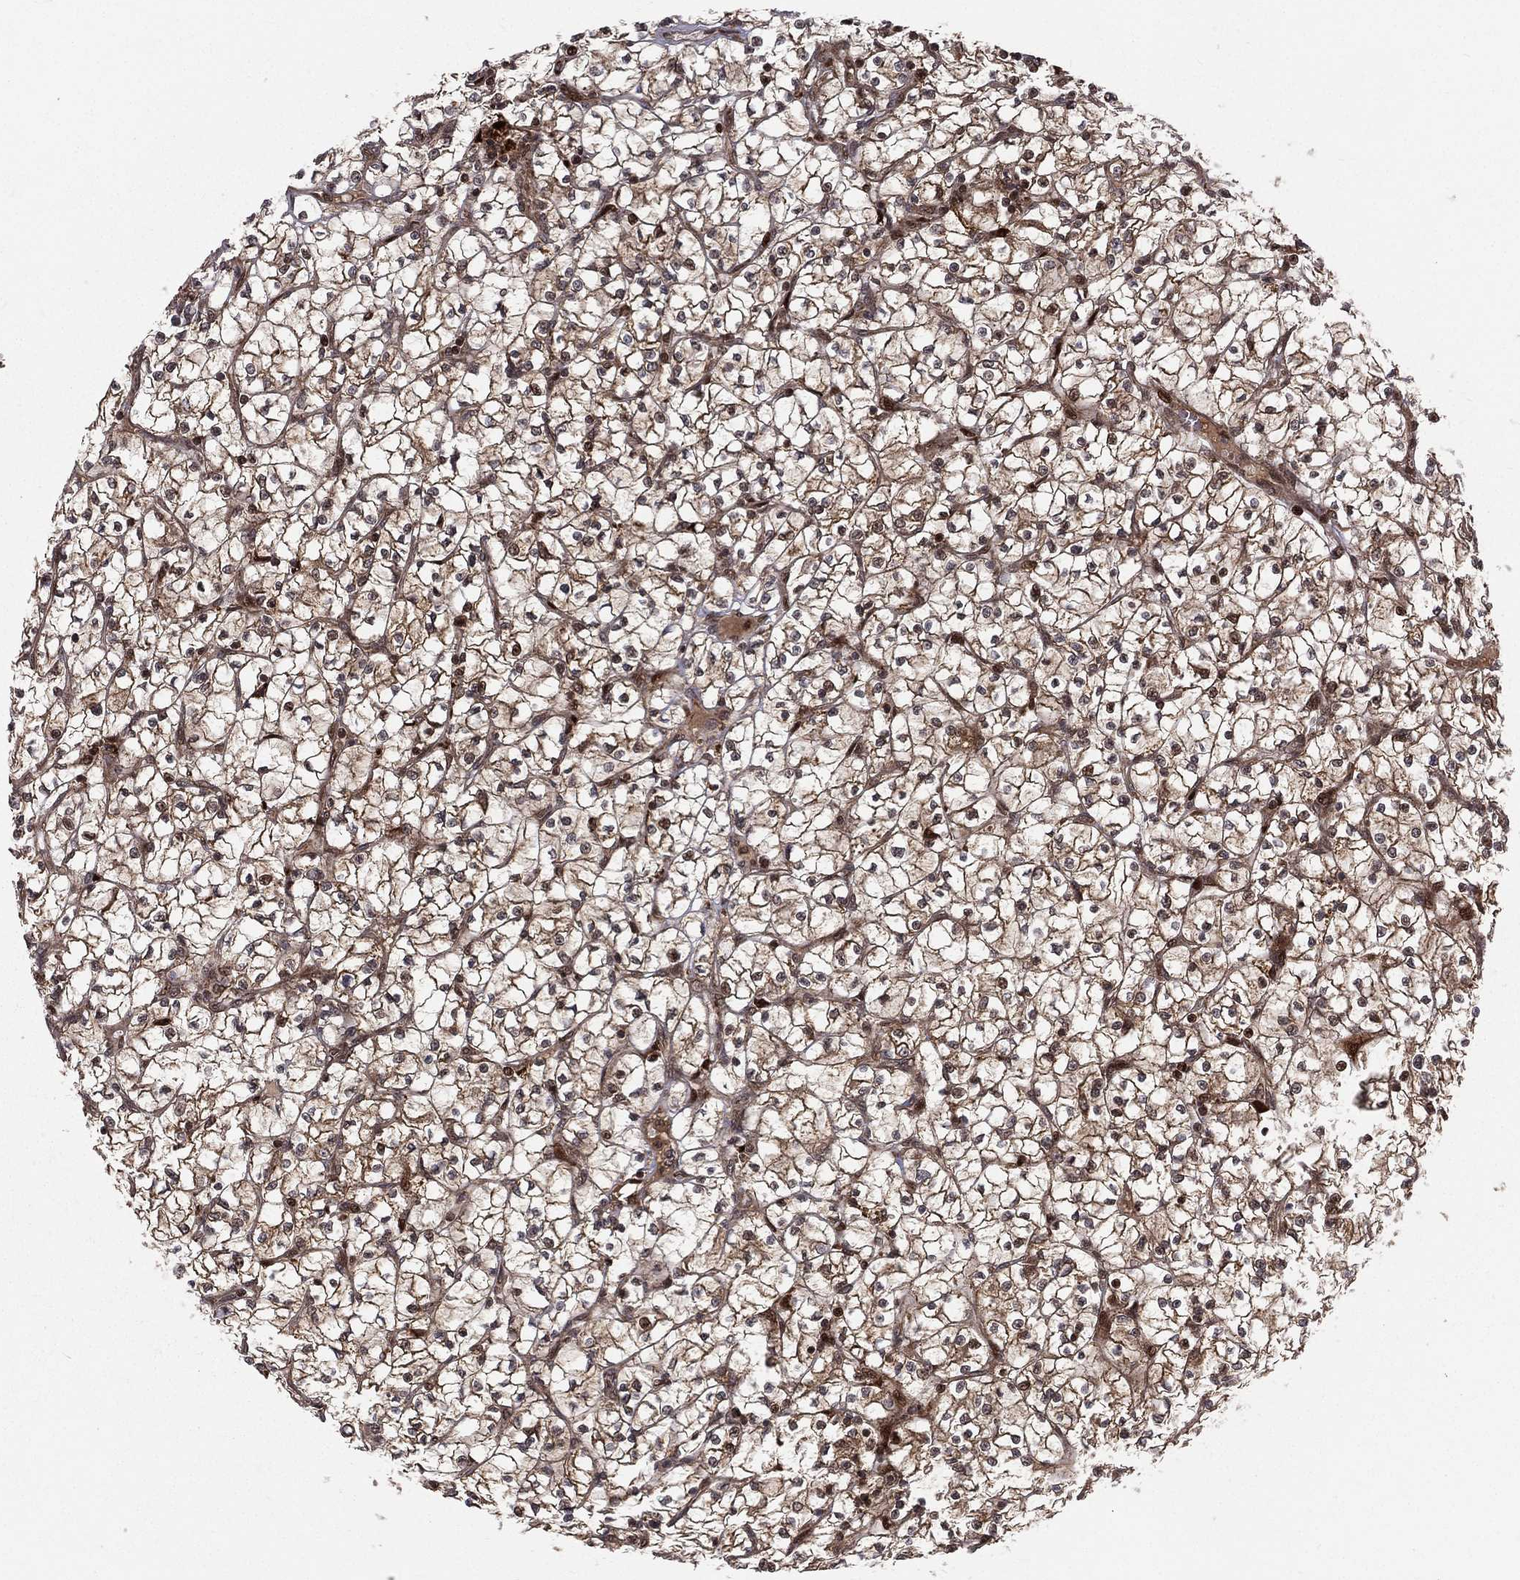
{"staining": {"intensity": "strong", "quantity": ">75%", "location": "cytoplasmic/membranous,nuclear"}, "tissue": "renal cancer", "cell_type": "Tumor cells", "image_type": "cancer", "snomed": [{"axis": "morphology", "description": "Adenocarcinoma, NOS"}, {"axis": "topography", "description": "Kidney"}], "caption": "DAB immunohistochemical staining of renal cancer exhibits strong cytoplasmic/membranous and nuclear protein staining in approximately >75% of tumor cells.", "gene": "MDM2", "patient": {"sex": "female", "age": 64}}